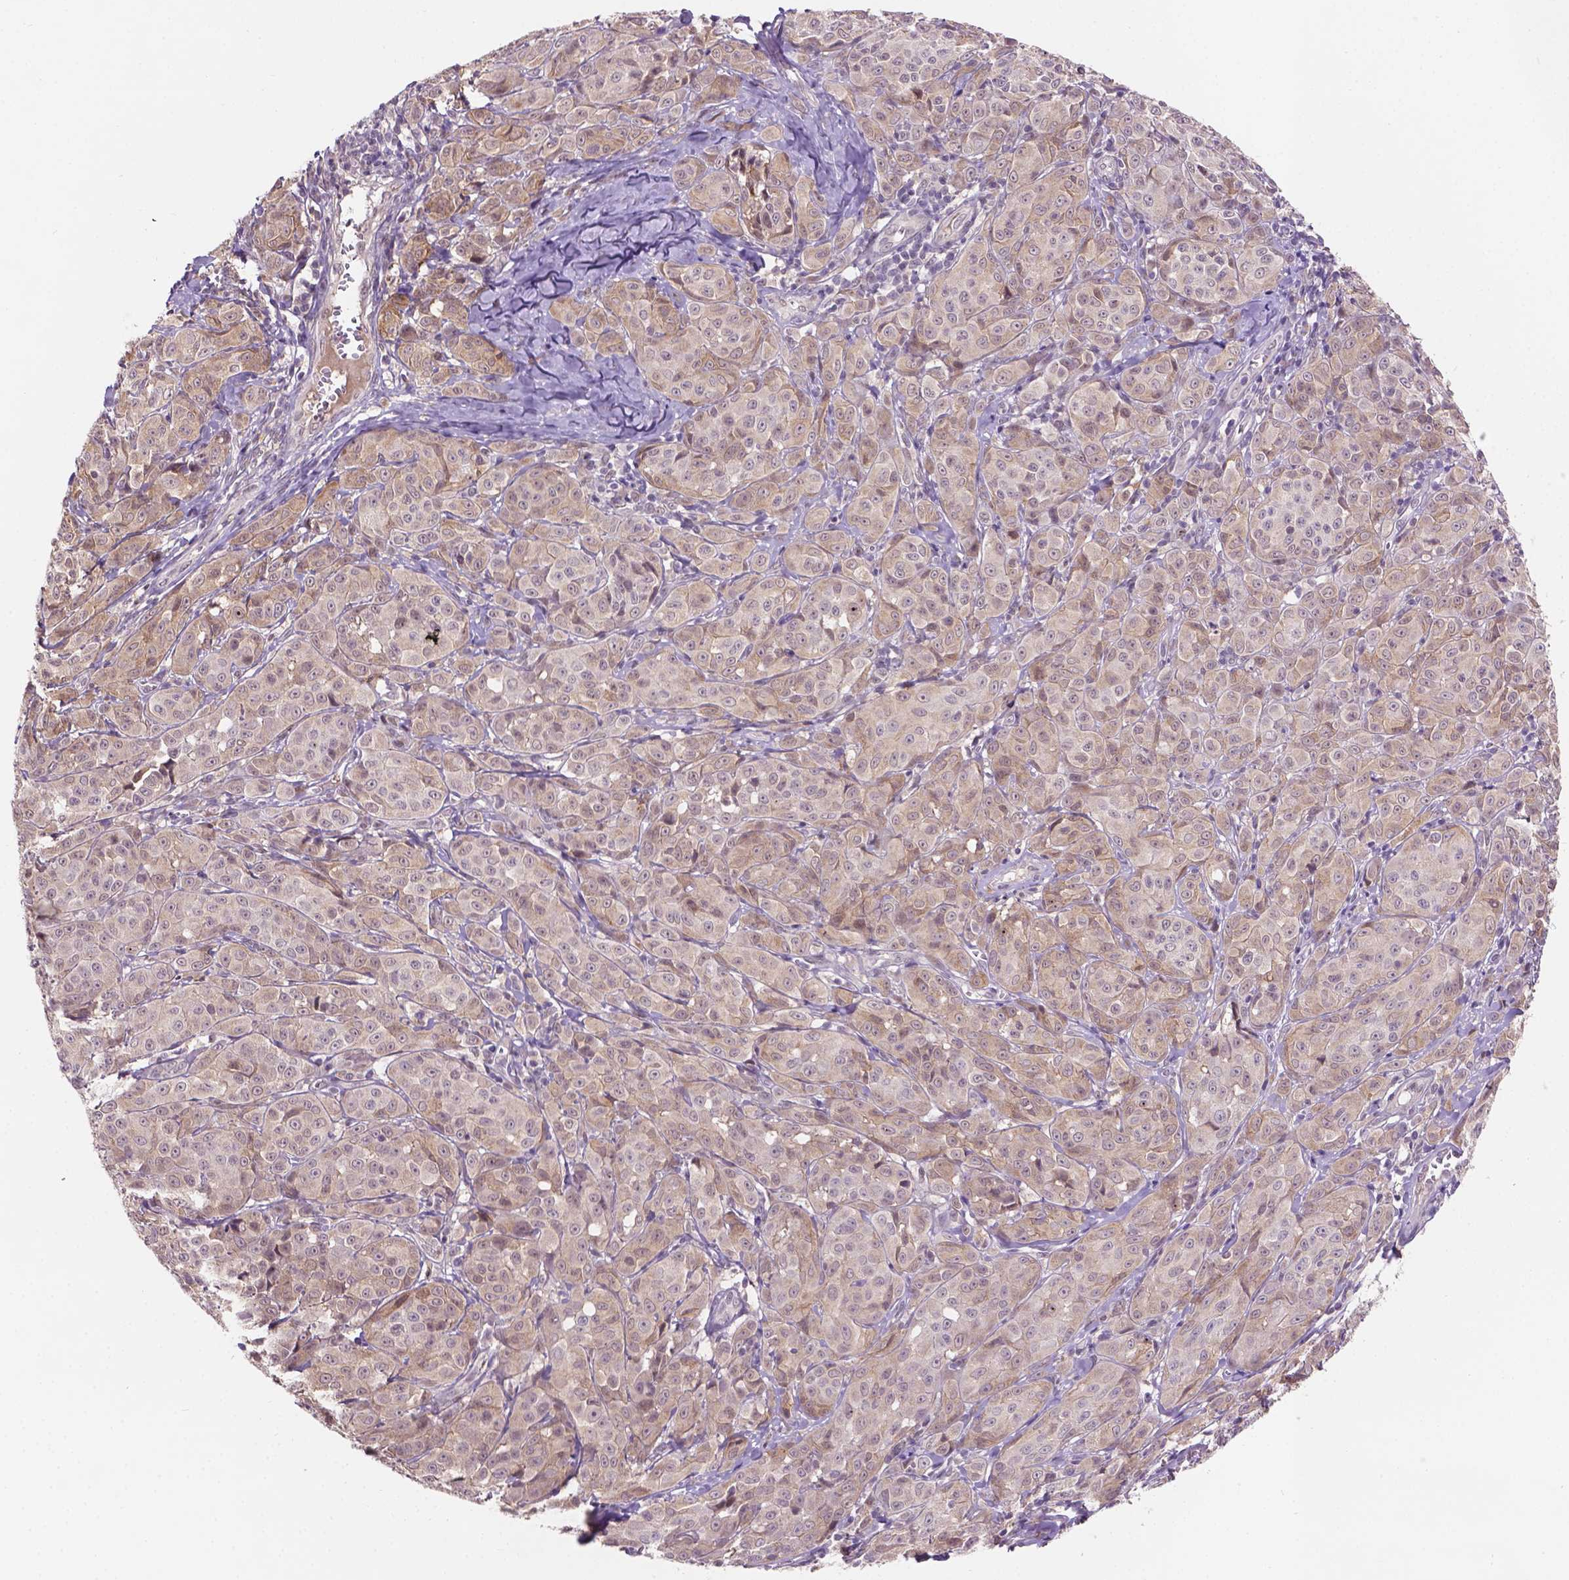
{"staining": {"intensity": "negative", "quantity": "none", "location": "none"}, "tissue": "melanoma", "cell_type": "Tumor cells", "image_type": "cancer", "snomed": [{"axis": "morphology", "description": "Malignant melanoma, NOS"}, {"axis": "topography", "description": "Skin"}], "caption": "IHC of human melanoma reveals no positivity in tumor cells. (Immunohistochemistry, brightfield microscopy, high magnification).", "gene": "GXYLT2", "patient": {"sex": "male", "age": 89}}